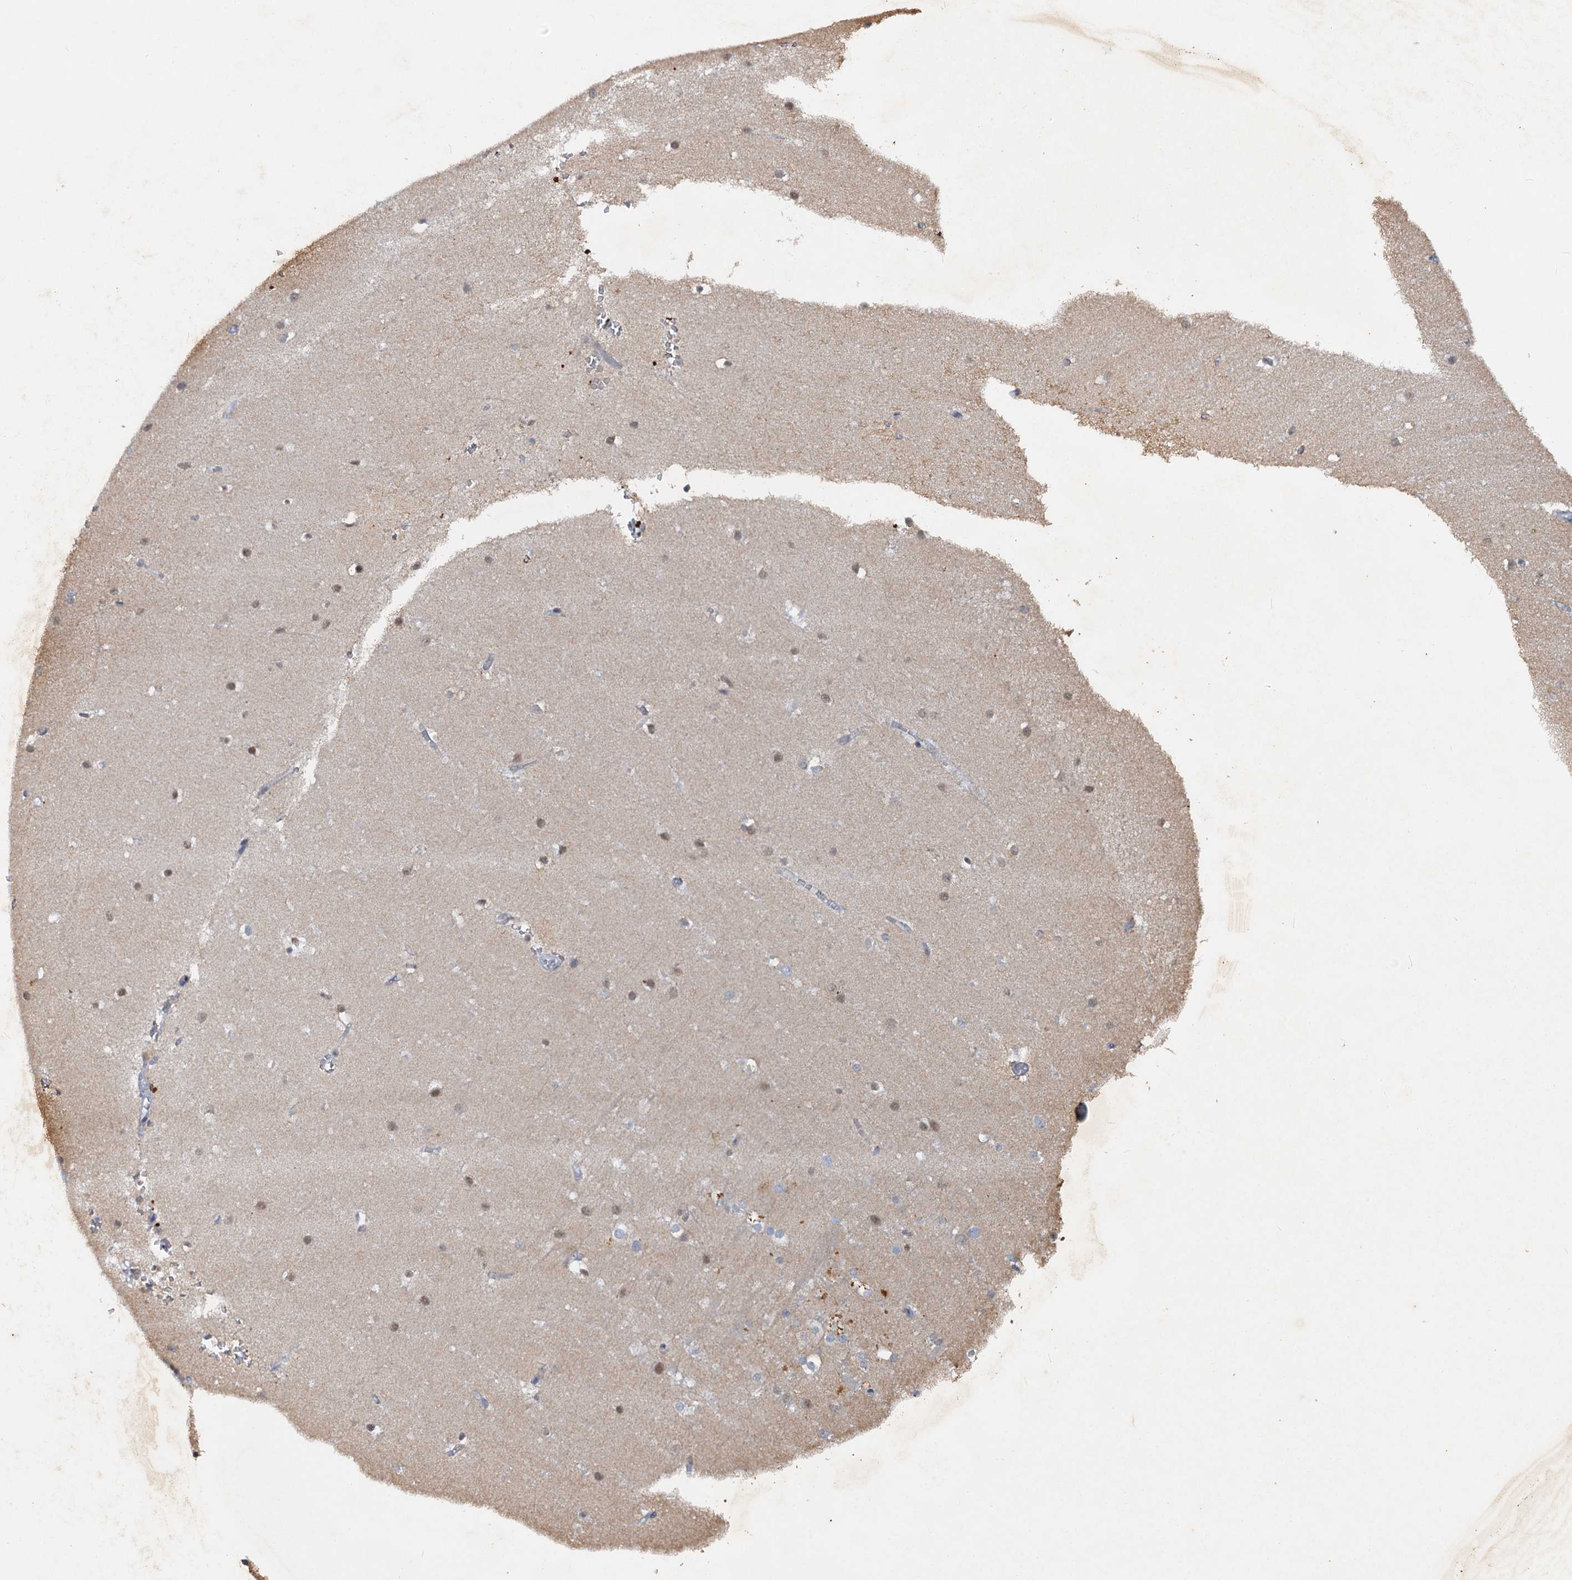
{"staining": {"intensity": "negative", "quantity": "none", "location": "none"}, "tissue": "cerebellum", "cell_type": "Cells in granular layer", "image_type": "normal", "snomed": [{"axis": "morphology", "description": "Normal tissue, NOS"}, {"axis": "topography", "description": "Cerebellum"}], "caption": "The micrograph reveals no staining of cells in granular layer in unremarkable cerebellum.", "gene": "CSTF3", "patient": {"sex": "male", "age": 54}}